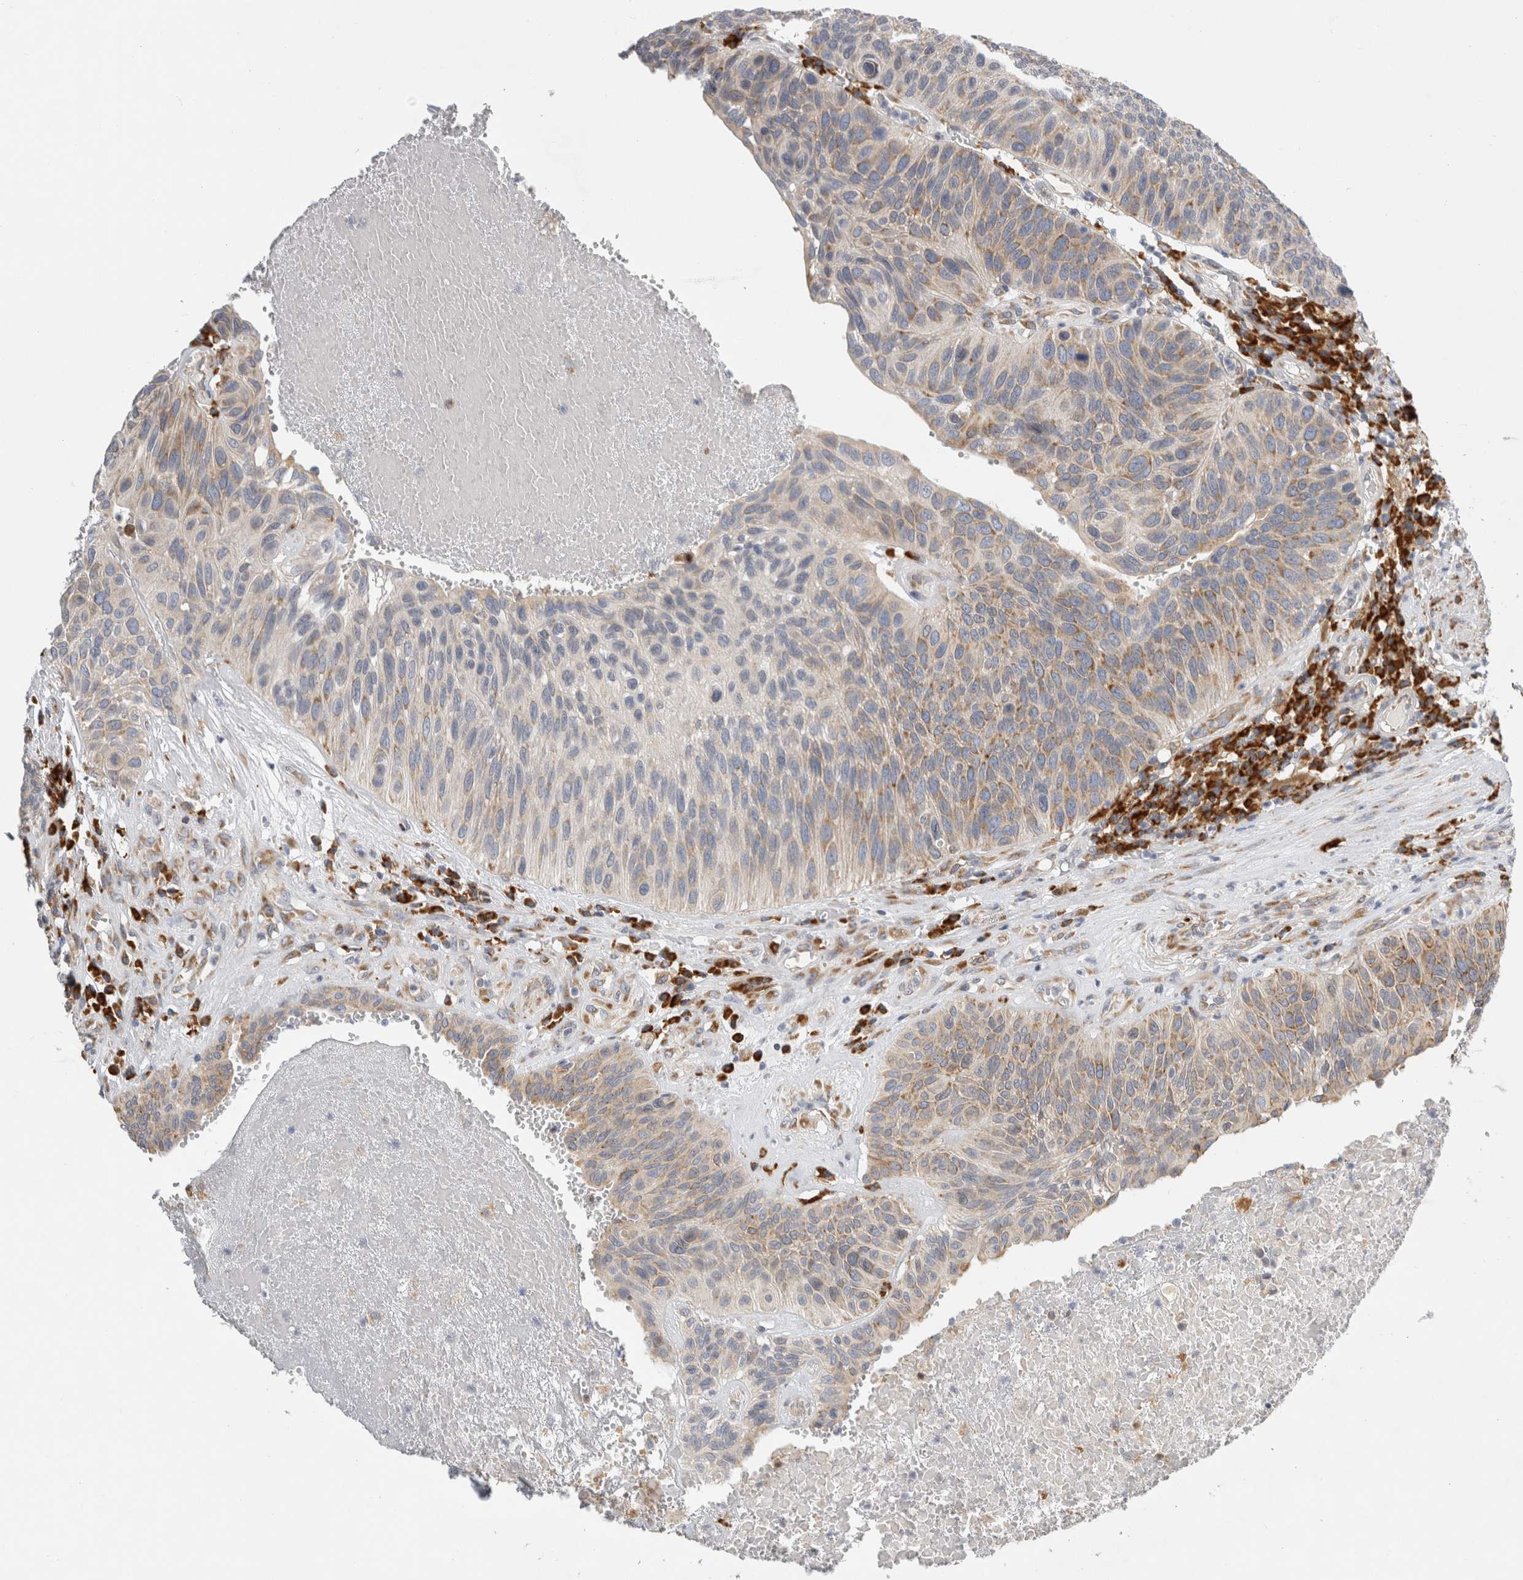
{"staining": {"intensity": "weak", "quantity": "25%-75%", "location": "cytoplasmic/membranous"}, "tissue": "urothelial cancer", "cell_type": "Tumor cells", "image_type": "cancer", "snomed": [{"axis": "morphology", "description": "Urothelial carcinoma, High grade"}, {"axis": "topography", "description": "Urinary bladder"}], "caption": "Human urothelial cancer stained with a protein marker reveals weak staining in tumor cells.", "gene": "RPN2", "patient": {"sex": "male", "age": 66}}